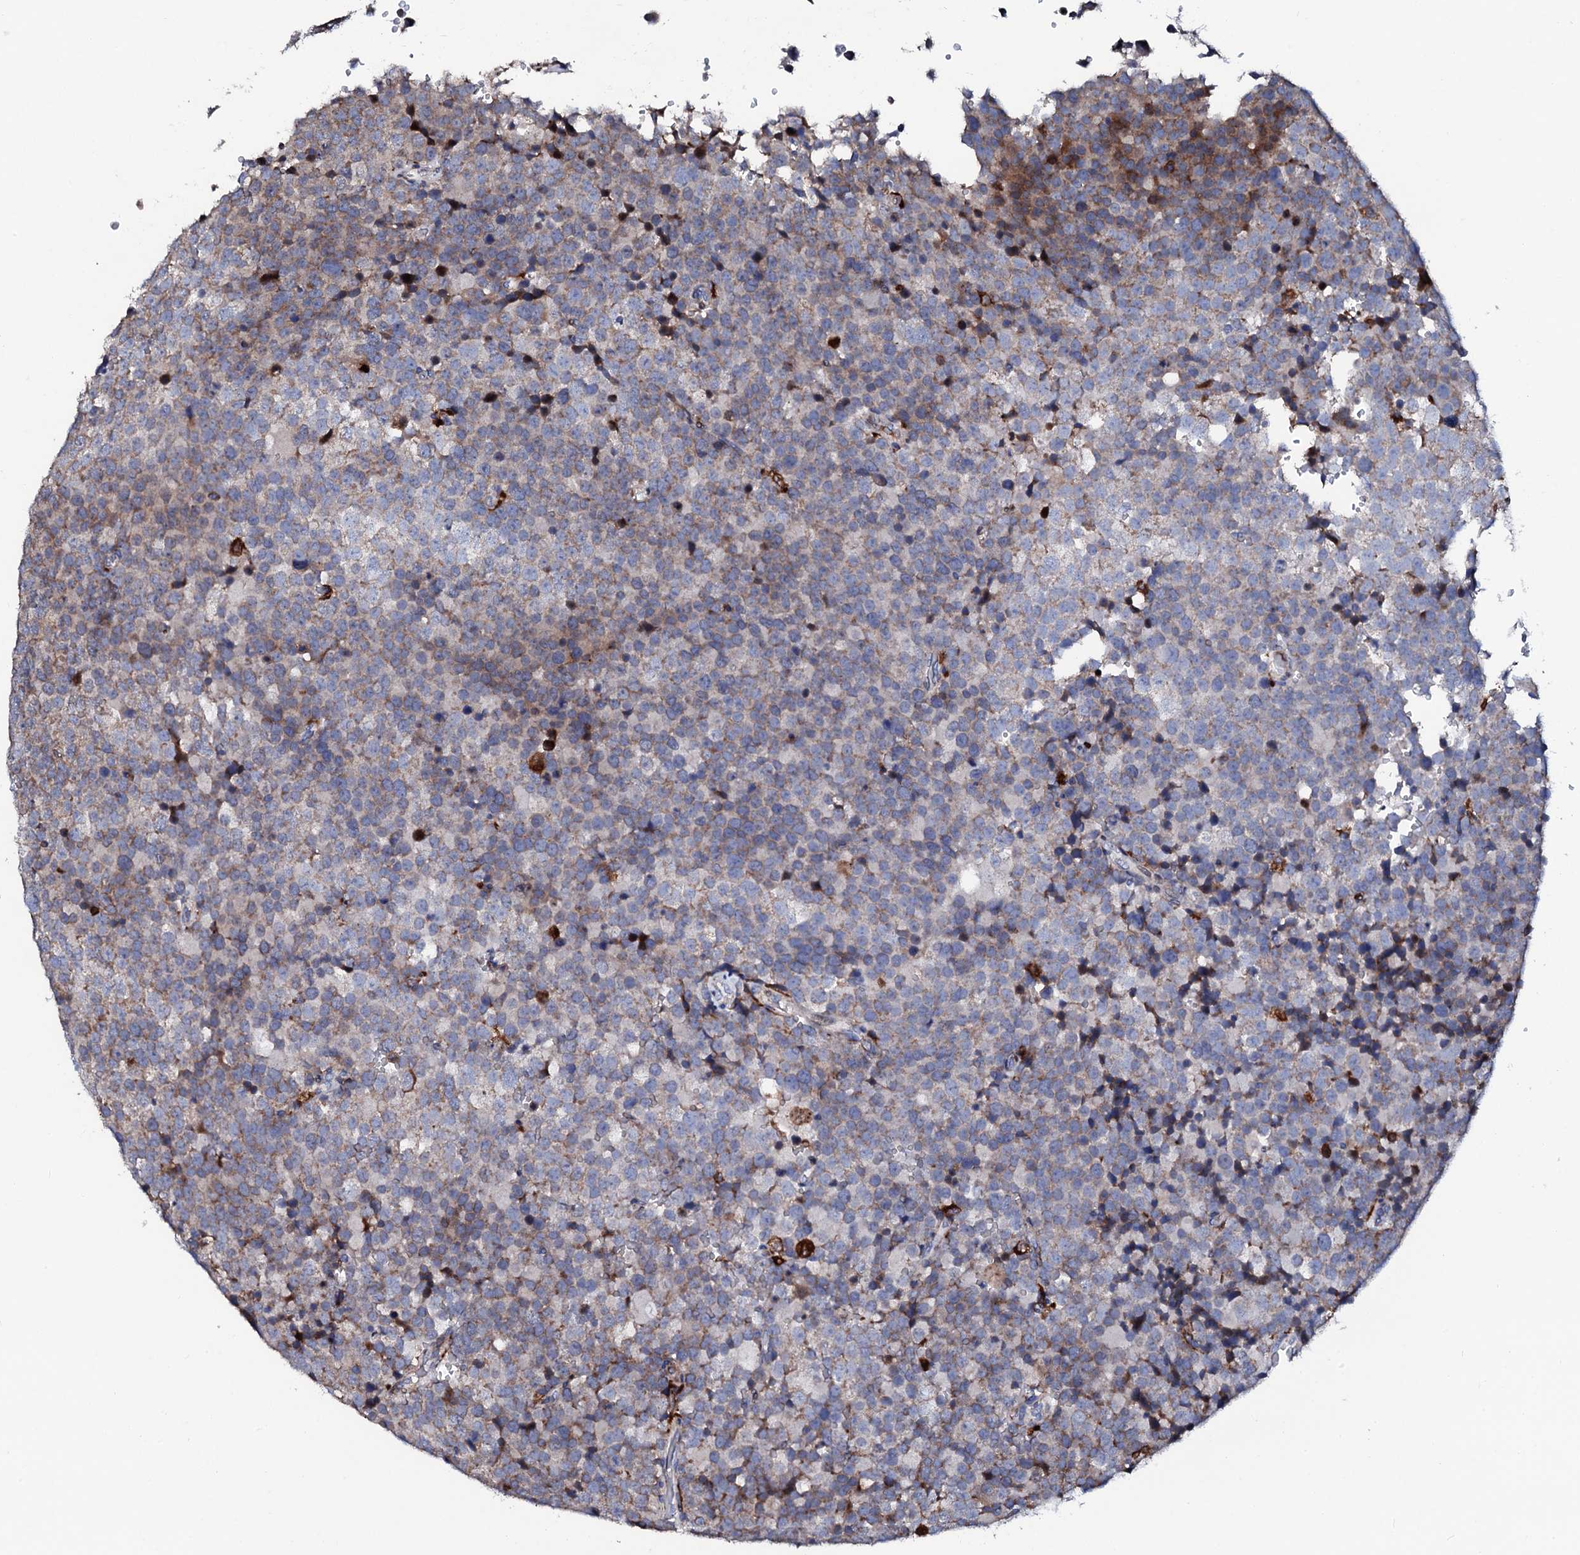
{"staining": {"intensity": "weak", "quantity": "25%-75%", "location": "cytoplasmic/membranous"}, "tissue": "testis cancer", "cell_type": "Tumor cells", "image_type": "cancer", "snomed": [{"axis": "morphology", "description": "Seminoma, NOS"}, {"axis": "topography", "description": "Testis"}], "caption": "Brown immunohistochemical staining in testis cancer (seminoma) demonstrates weak cytoplasmic/membranous positivity in approximately 25%-75% of tumor cells.", "gene": "TCIRG1", "patient": {"sex": "male", "age": 71}}